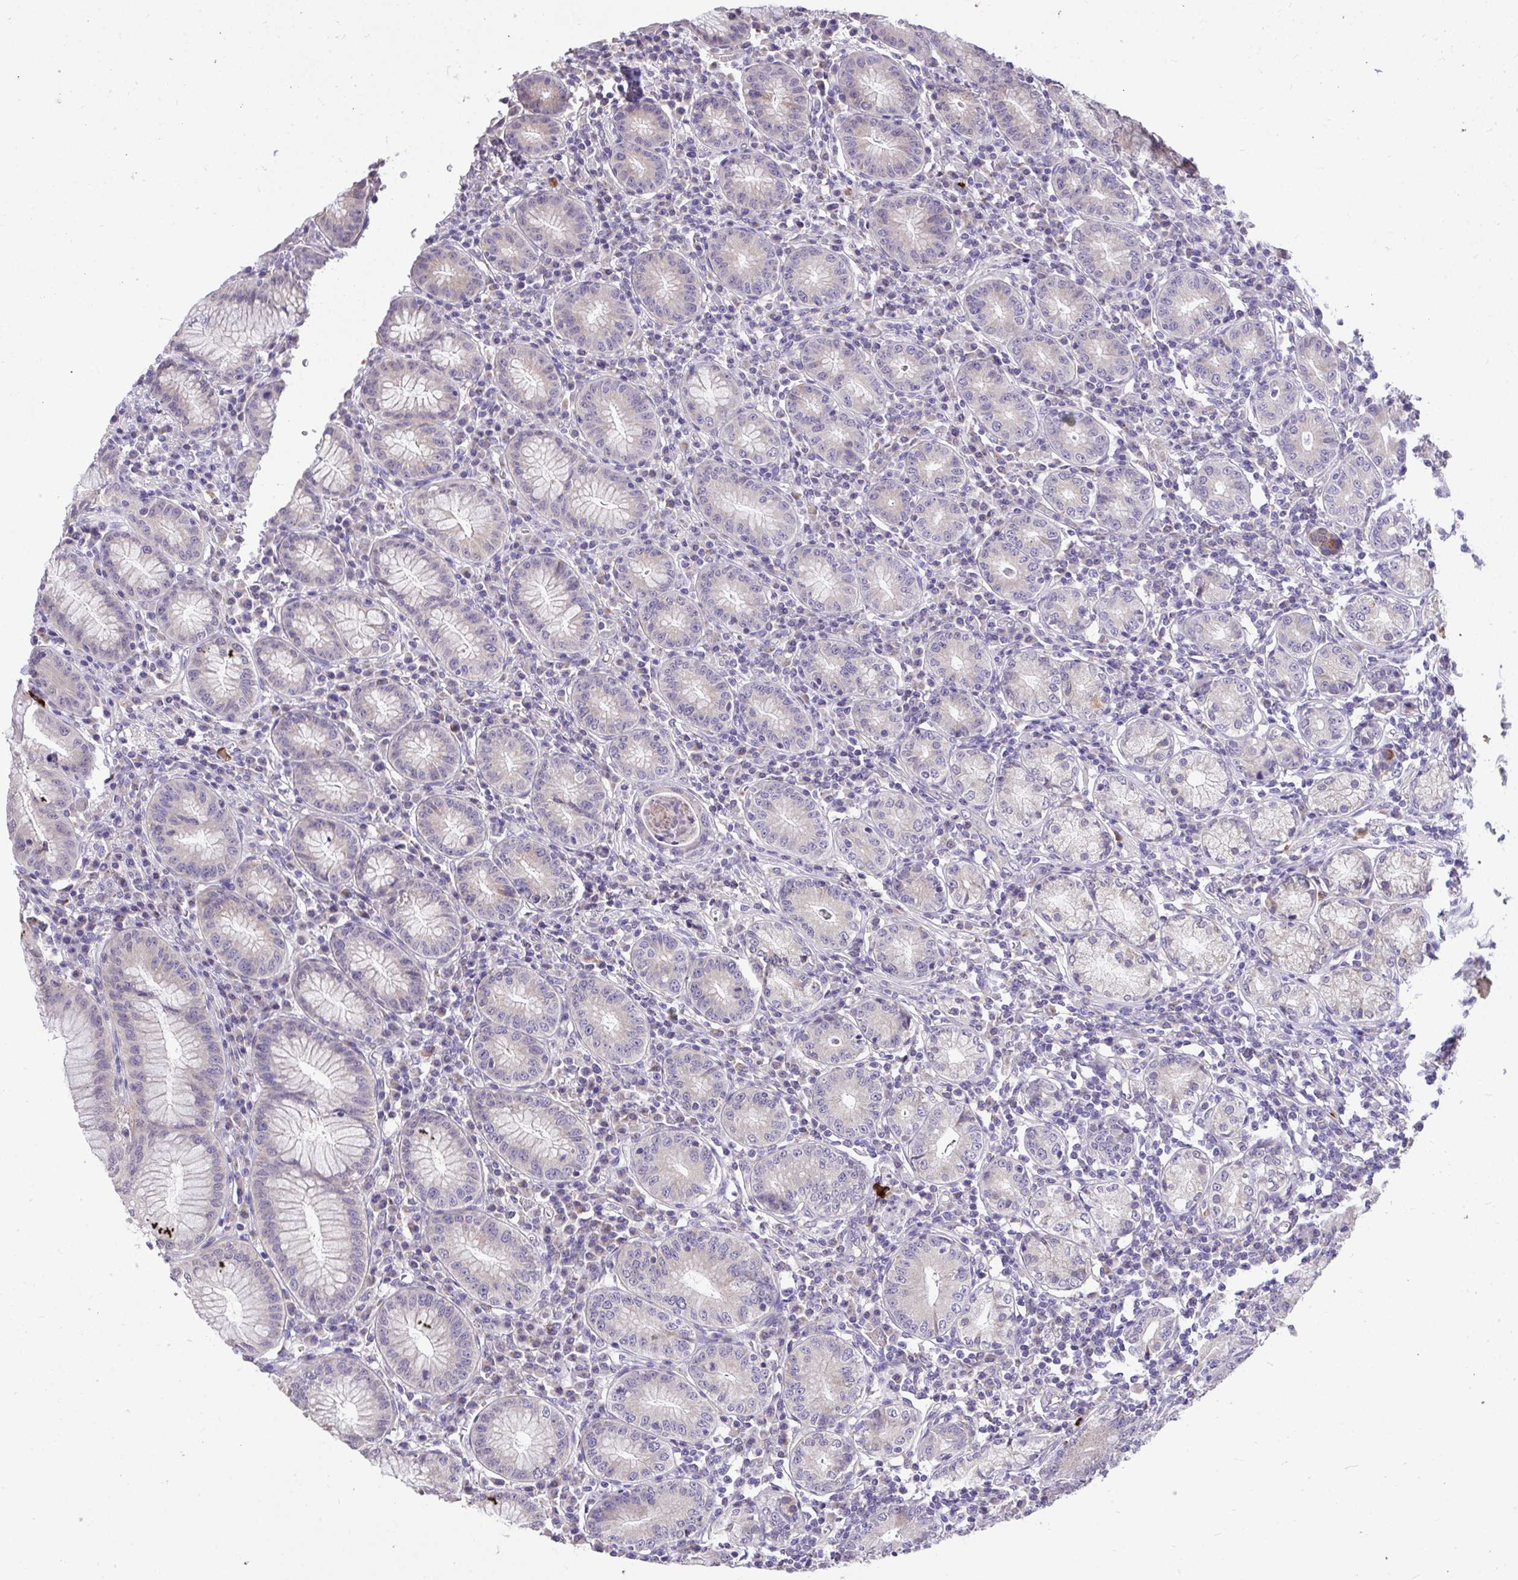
{"staining": {"intensity": "strong", "quantity": "25%-75%", "location": "cytoplasmic/membranous"}, "tissue": "stomach", "cell_type": "Glandular cells", "image_type": "normal", "snomed": [{"axis": "morphology", "description": "Normal tissue, NOS"}, {"axis": "topography", "description": "Stomach"}], "caption": "Immunohistochemical staining of unremarkable stomach exhibits strong cytoplasmic/membranous protein positivity in about 25%-75% of glandular cells. The staining was performed using DAB (3,3'-diaminobenzidine) to visualize the protein expression in brown, while the nuclei were stained in blue with hematoxylin (Magnification: 20x).", "gene": "MPC2", "patient": {"sex": "male", "age": 55}}